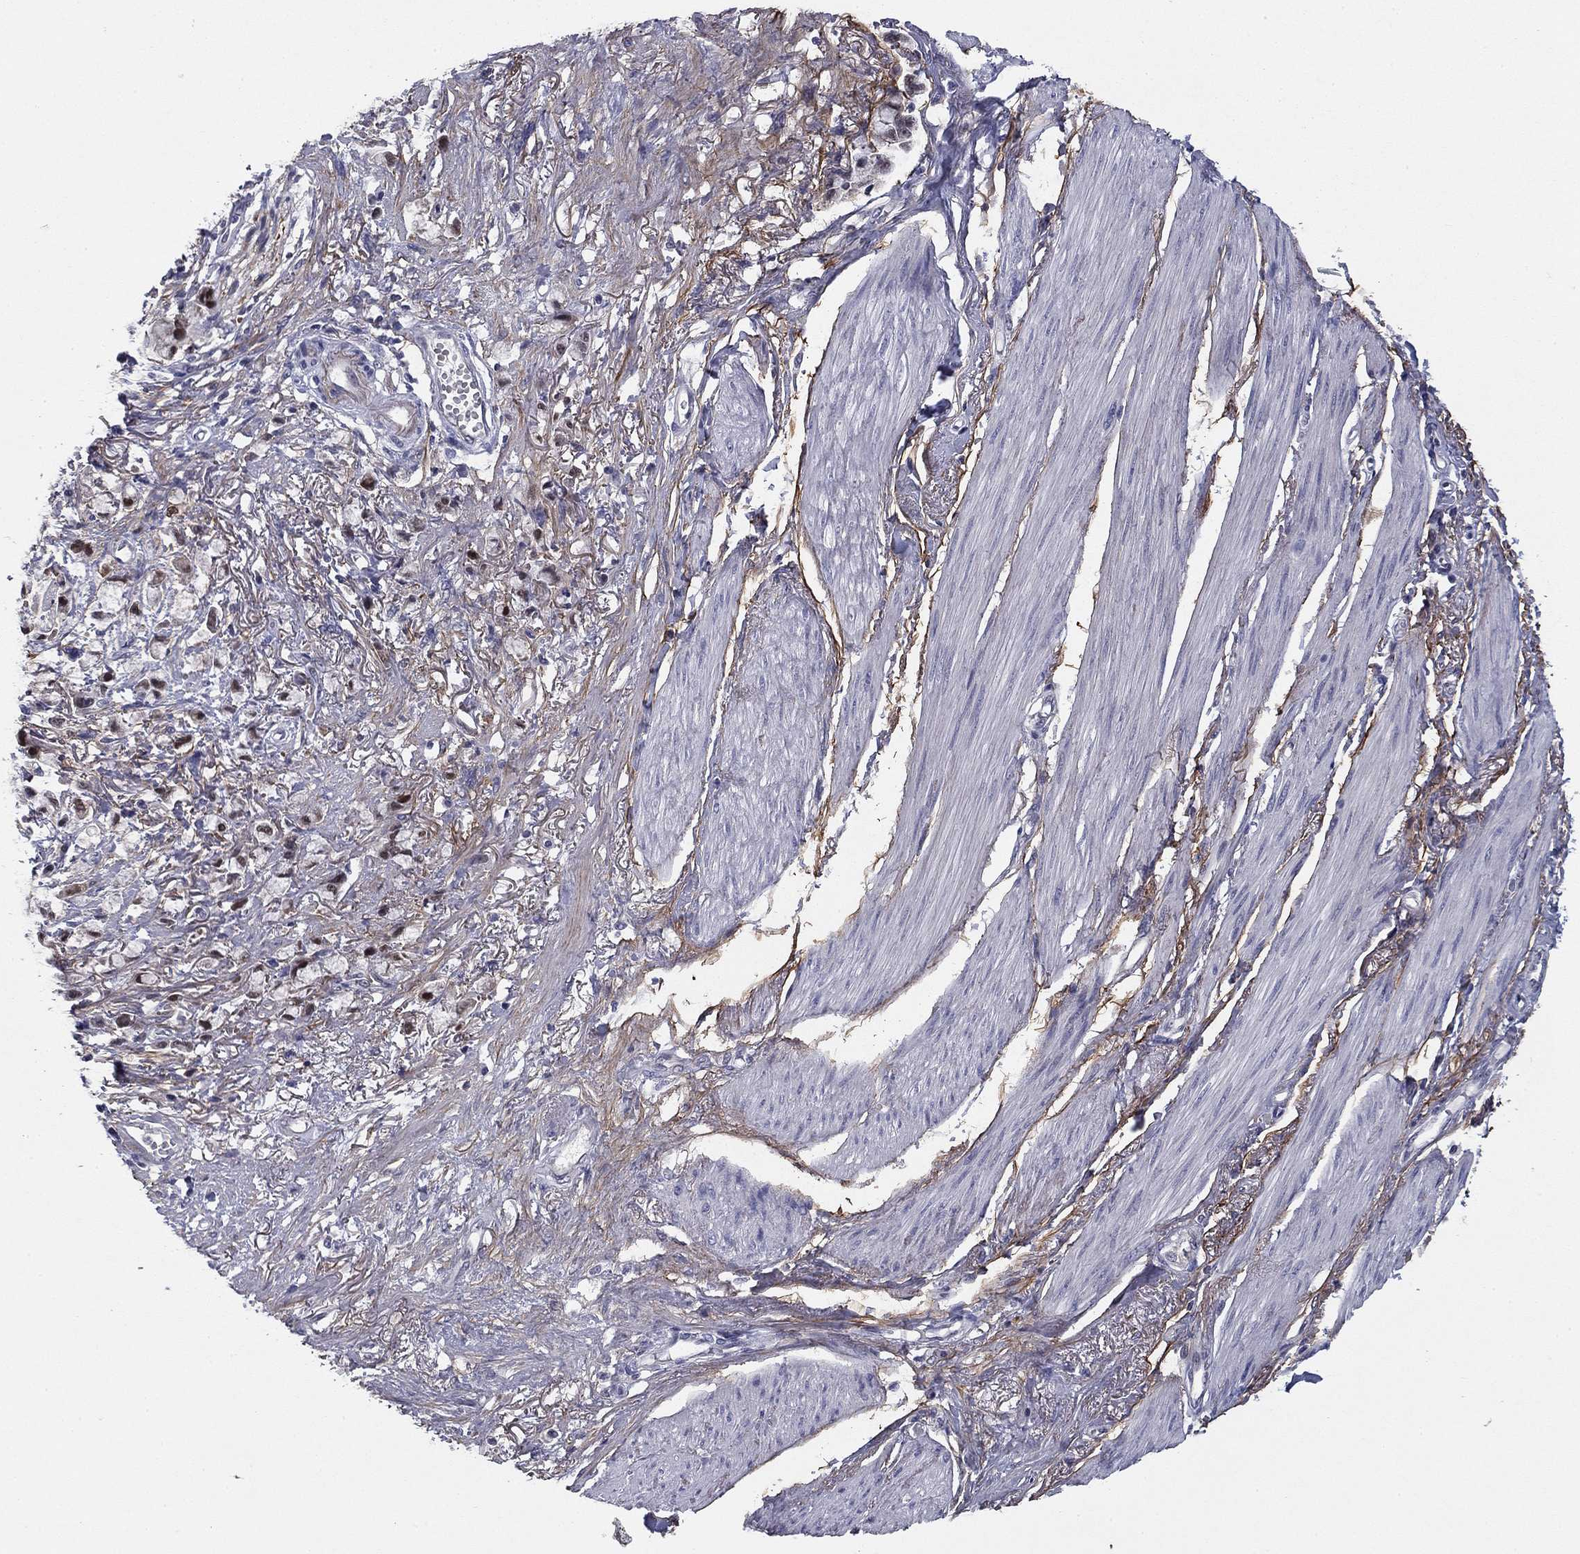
{"staining": {"intensity": "strong", "quantity": "25%-75%", "location": "nuclear"}, "tissue": "stomach cancer", "cell_type": "Tumor cells", "image_type": "cancer", "snomed": [{"axis": "morphology", "description": "Adenocarcinoma, NOS"}, {"axis": "topography", "description": "Stomach"}], "caption": "Adenocarcinoma (stomach) tissue reveals strong nuclear staining in about 25%-75% of tumor cells, visualized by immunohistochemistry.", "gene": "REXO5", "patient": {"sex": "female", "age": 81}}